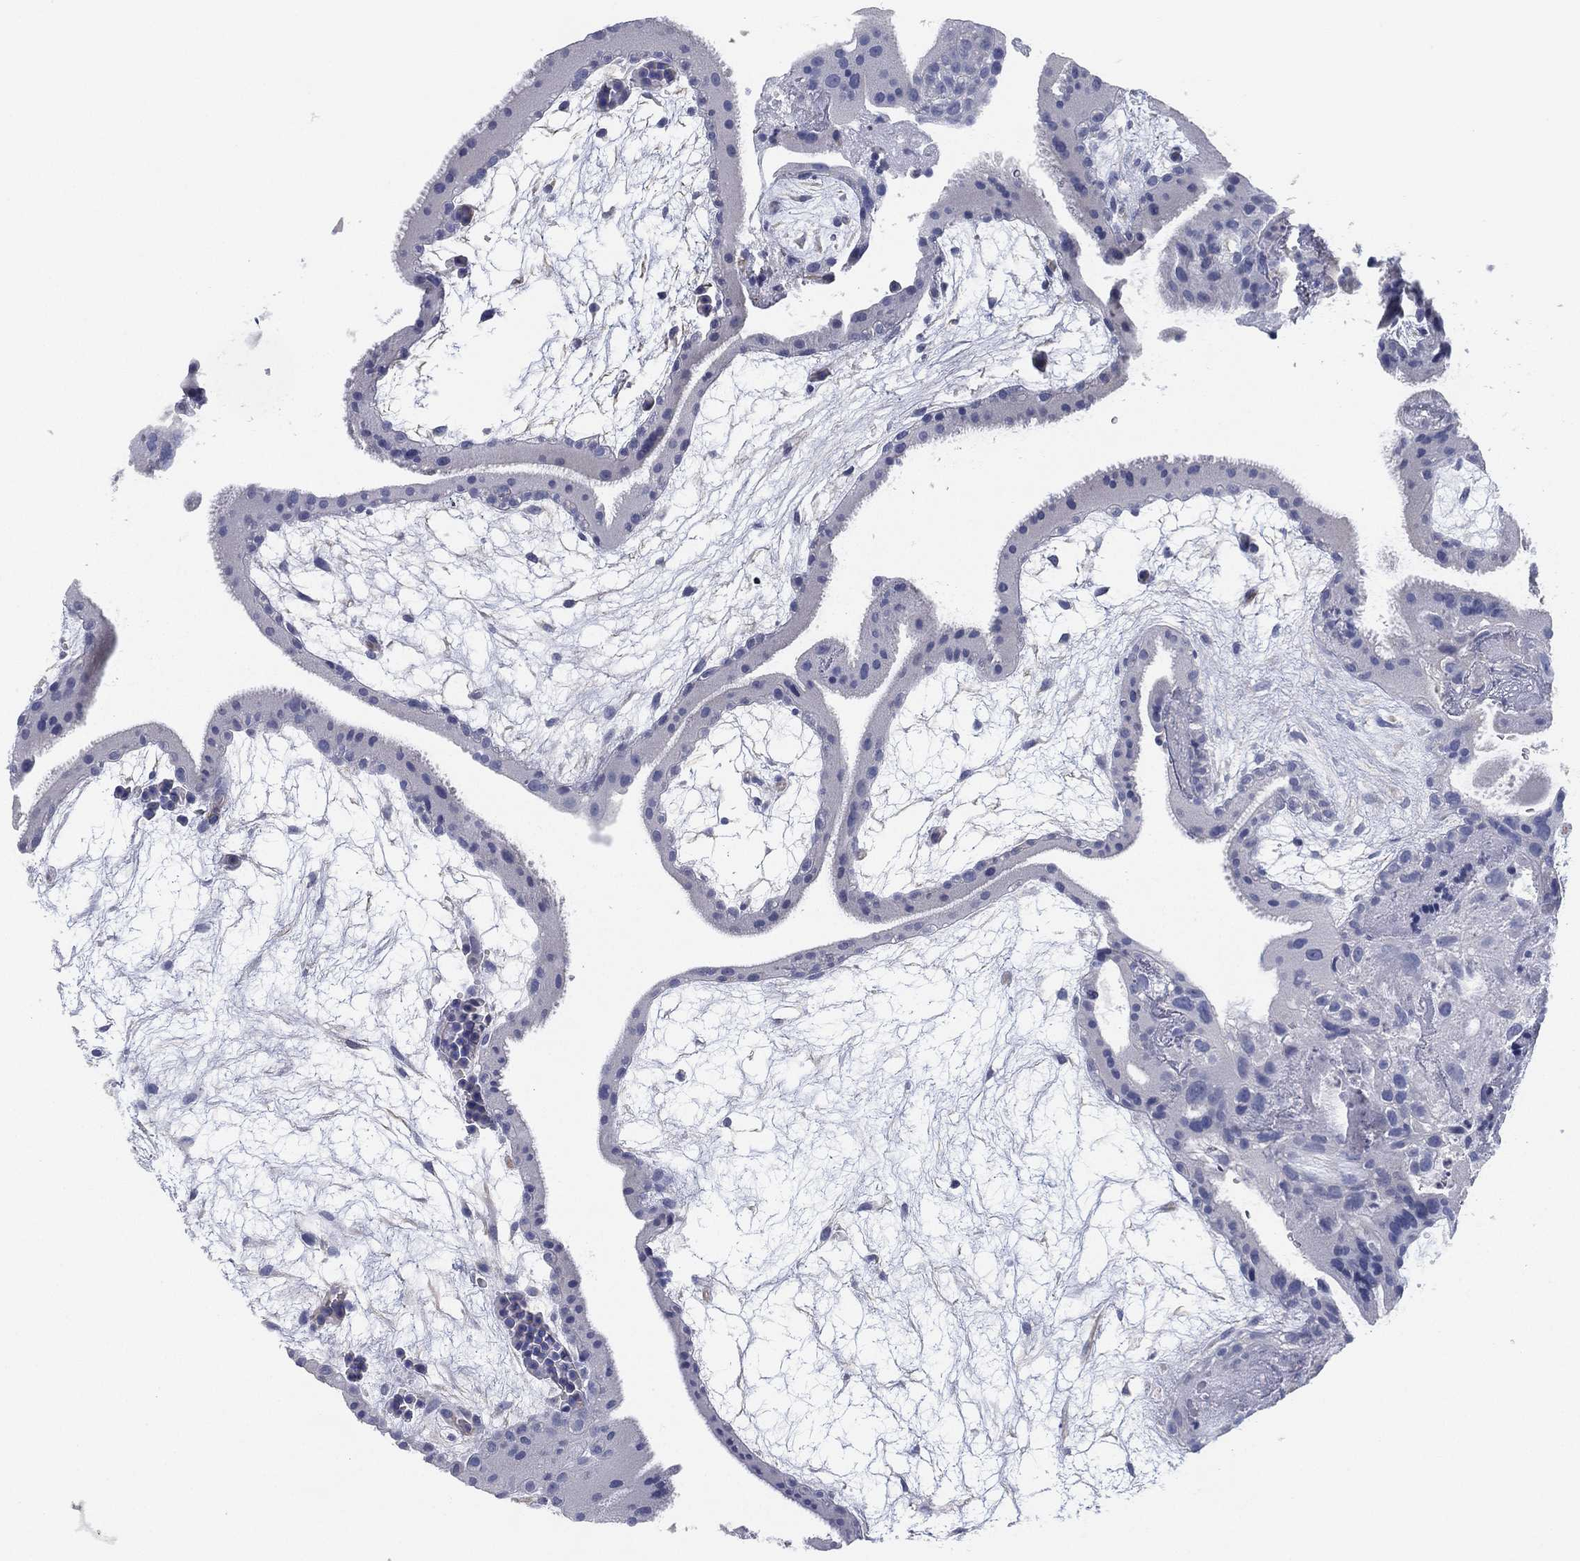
{"staining": {"intensity": "negative", "quantity": "none", "location": "none"}, "tissue": "placenta", "cell_type": "Decidual cells", "image_type": "normal", "snomed": [{"axis": "morphology", "description": "Normal tissue, NOS"}, {"axis": "topography", "description": "Placenta"}], "caption": "High magnification brightfield microscopy of normal placenta stained with DAB (3,3'-diaminobenzidine) (brown) and counterstained with hematoxylin (blue): decidual cells show no significant expression. (DAB (3,3'-diaminobenzidine) immunohistochemistry, high magnification).", "gene": "CCDC70", "patient": {"sex": "female", "age": 19}}